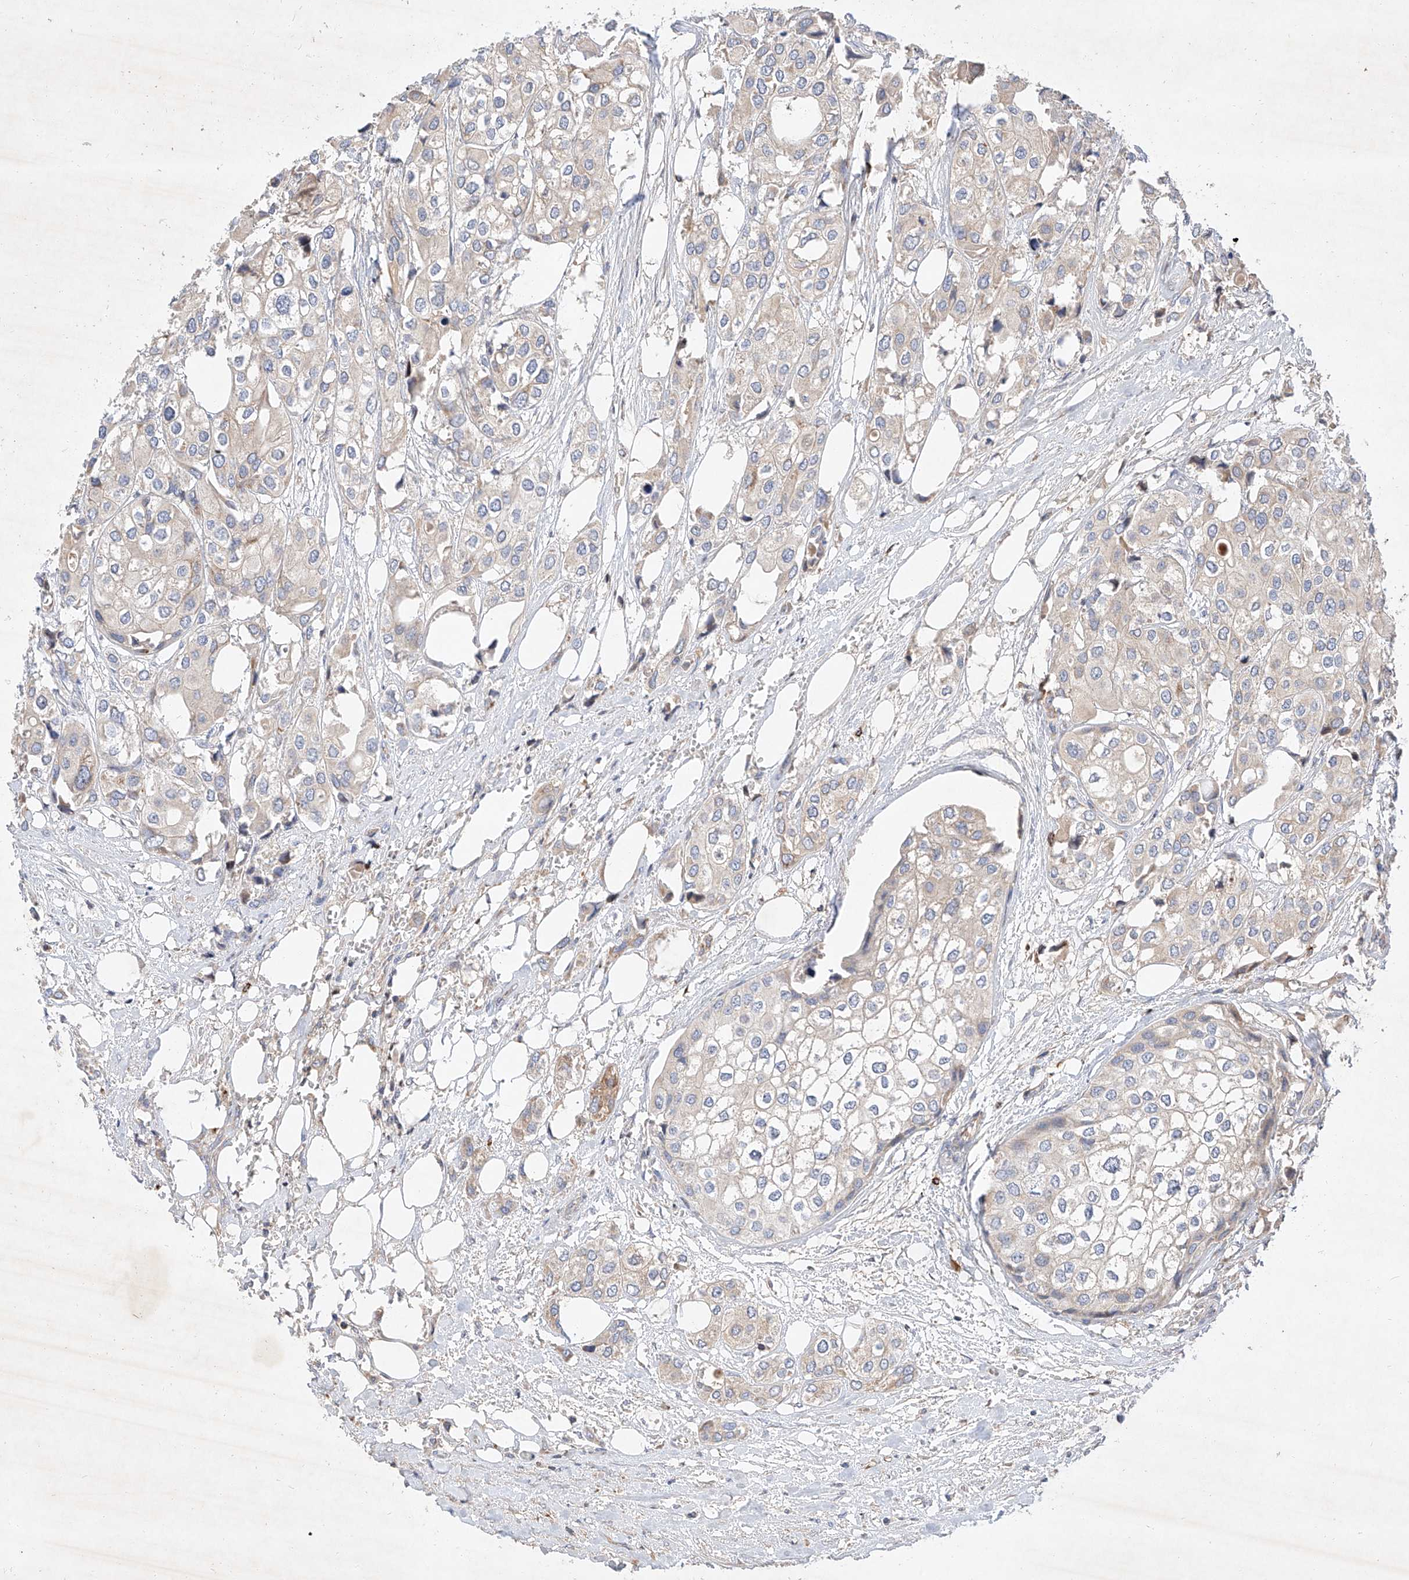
{"staining": {"intensity": "weak", "quantity": "<25%", "location": "cytoplasmic/membranous"}, "tissue": "urothelial cancer", "cell_type": "Tumor cells", "image_type": "cancer", "snomed": [{"axis": "morphology", "description": "Urothelial carcinoma, High grade"}, {"axis": "topography", "description": "Urinary bladder"}], "caption": "Immunohistochemistry (IHC) photomicrograph of neoplastic tissue: urothelial cancer stained with DAB reveals no significant protein staining in tumor cells.", "gene": "OSGEPL1", "patient": {"sex": "male", "age": 64}}